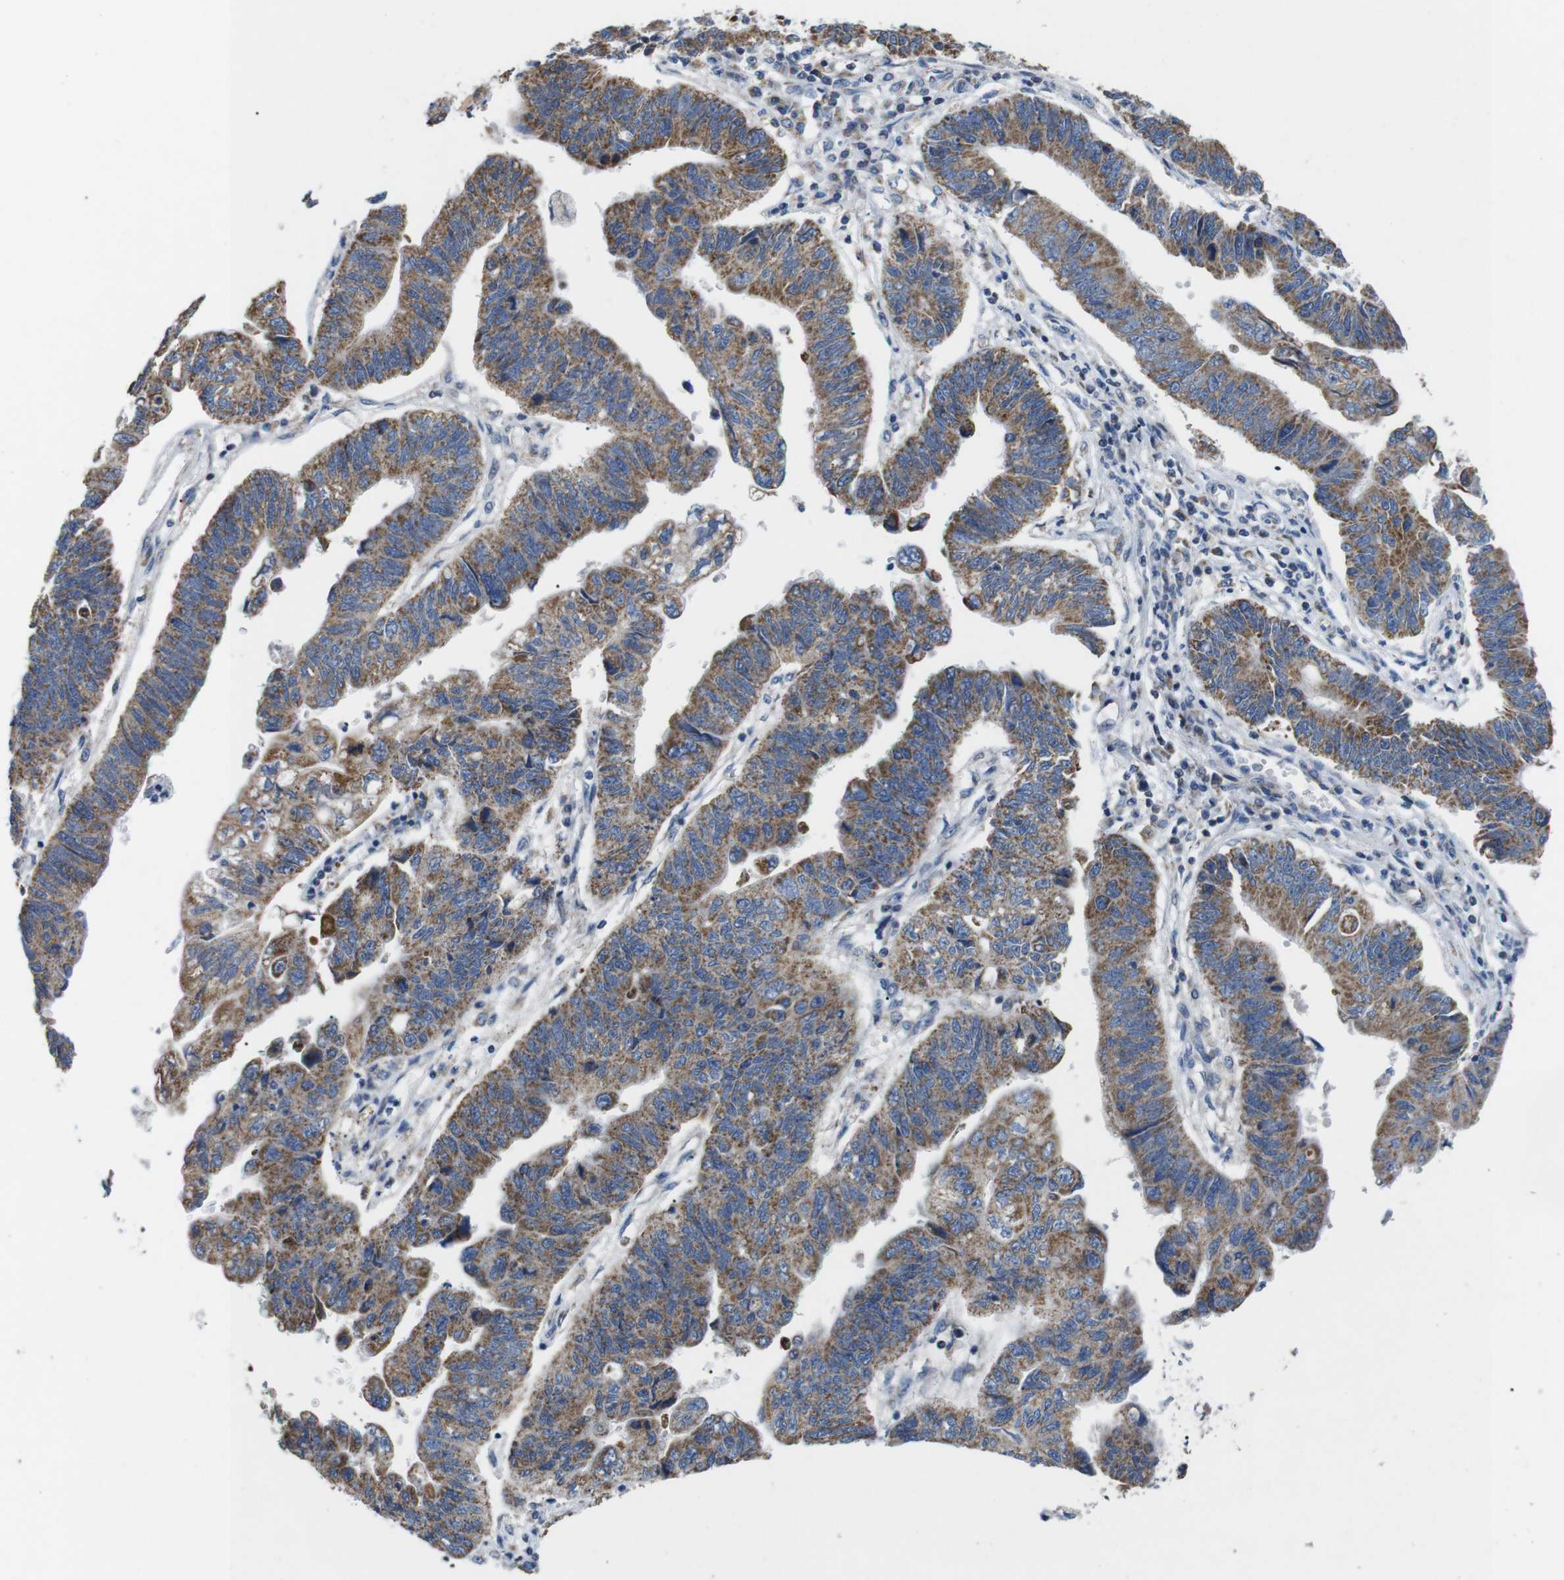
{"staining": {"intensity": "moderate", "quantity": ">75%", "location": "cytoplasmic/membranous"}, "tissue": "stomach cancer", "cell_type": "Tumor cells", "image_type": "cancer", "snomed": [{"axis": "morphology", "description": "Adenocarcinoma, NOS"}, {"axis": "topography", "description": "Stomach"}], "caption": "Immunohistochemistry staining of stomach adenocarcinoma, which reveals medium levels of moderate cytoplasmic/membranous expression in approximately >75% of tumor cells indicating moderate cytoplasmic/membranous protein staining. The staining was performed using DAB (brown) for protein detection and nuclei were counterstained in hematoxylin (blue).", "gene": "F2RL1", "patient": {"sex": "male", "age": 59}}